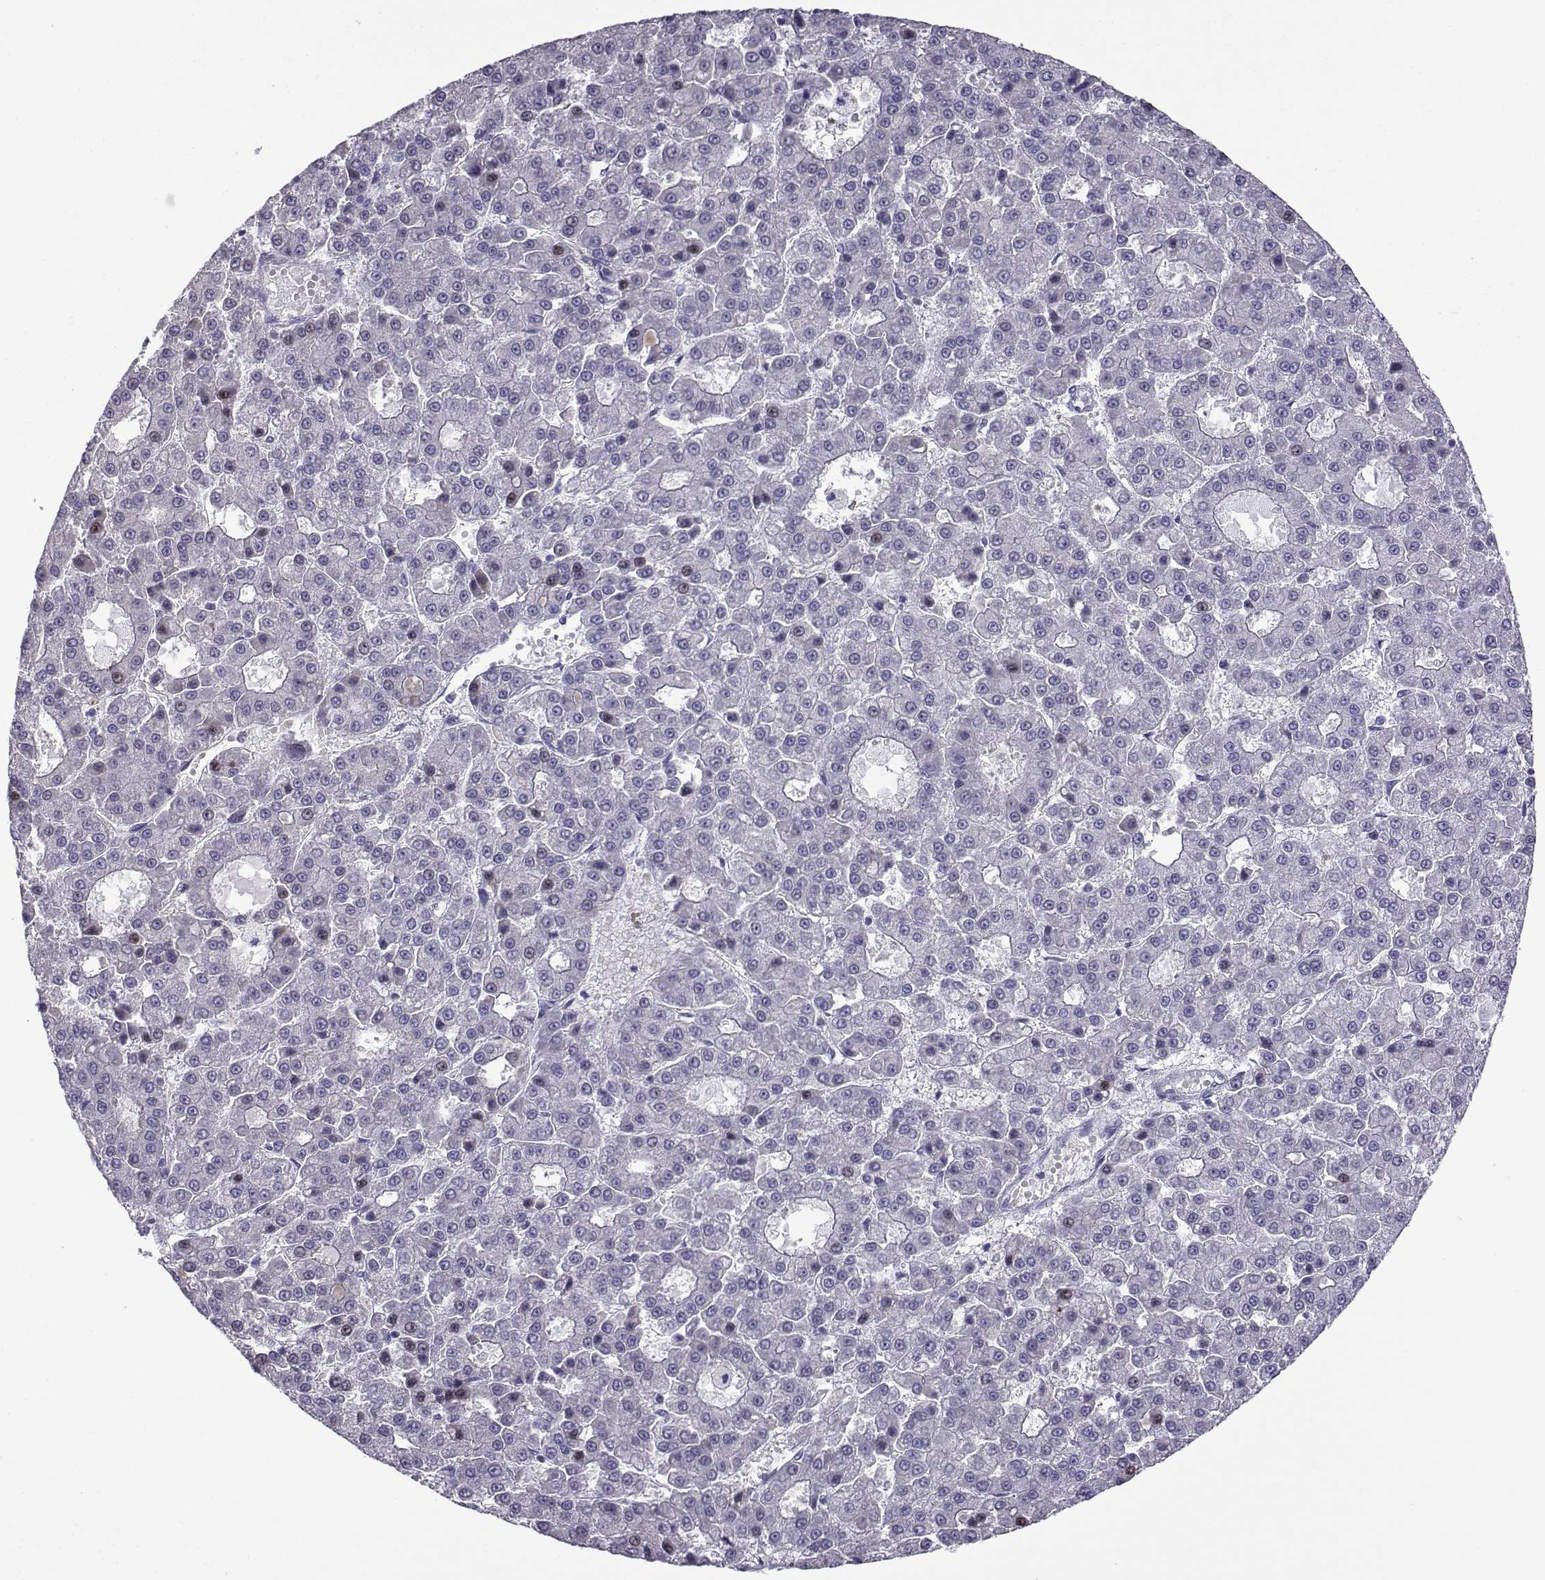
{"staining": {"intensity": "negative", "quantity": "none", "location": "none"}, "tissue": "liver cancer", "cell_type": "Tumor cells", "image_type": "cancer", "snomed": [{"axis": "morphology", "description": "Carcinoma, Hepatocellular, NOS"}, {"axis": "topography", "description": "Liver"}], "caption": "An image of human liver cancer (hepatocellular carcinoma) is negative for staining in tumor cells. (Stains: DAB (3,3'-diaminobenzidine) IHC with hematoxylin counter stain, Microscopy: brightfield microscopy at high magnification).", "gene": "CFAP70", "patient": {"sex": "male", "age": 70}}